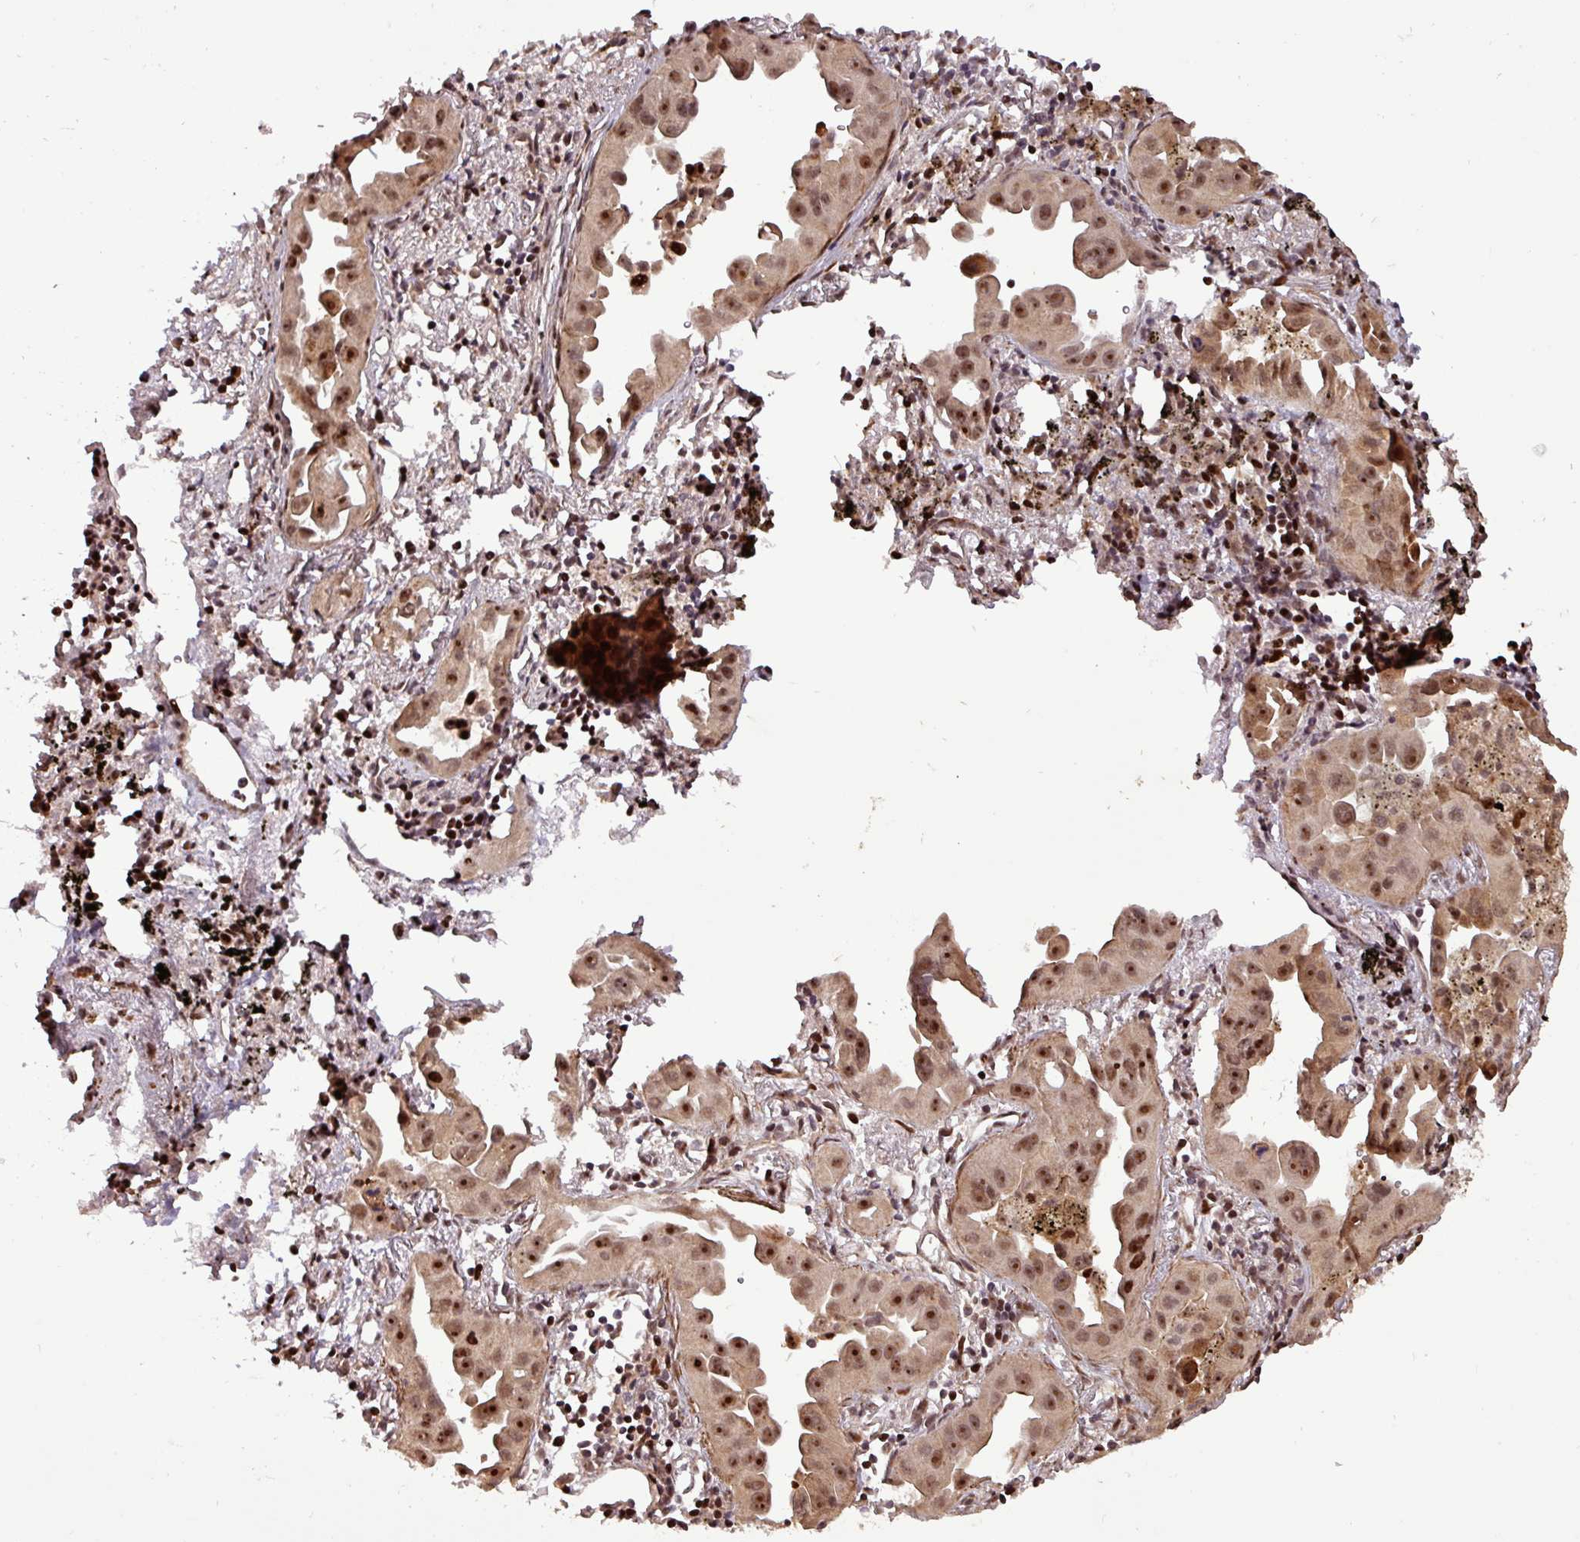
{"staining": {"intensity": "moderate", "quantity": ">75%", "location": "cytoplasmic/membranous,nuclear"}, "tissue": "lung cancer", "cell_type": "Tumor cells", "image_type": "cancer", "snomed": [{"axis": "morphology", "description": "Adenocarcinoma, NOS"}, {"axis": "topography", "description": "Lung"}], "caption": "Protein expression analysis of lung cancer (adenocarcinoma) exhibits moderate cytoplasmic/membranous and nuclear expression in about >75% of tumor cells.", "gene": "SLC22A24", "patient": {"sex": "male", "age": 68}}